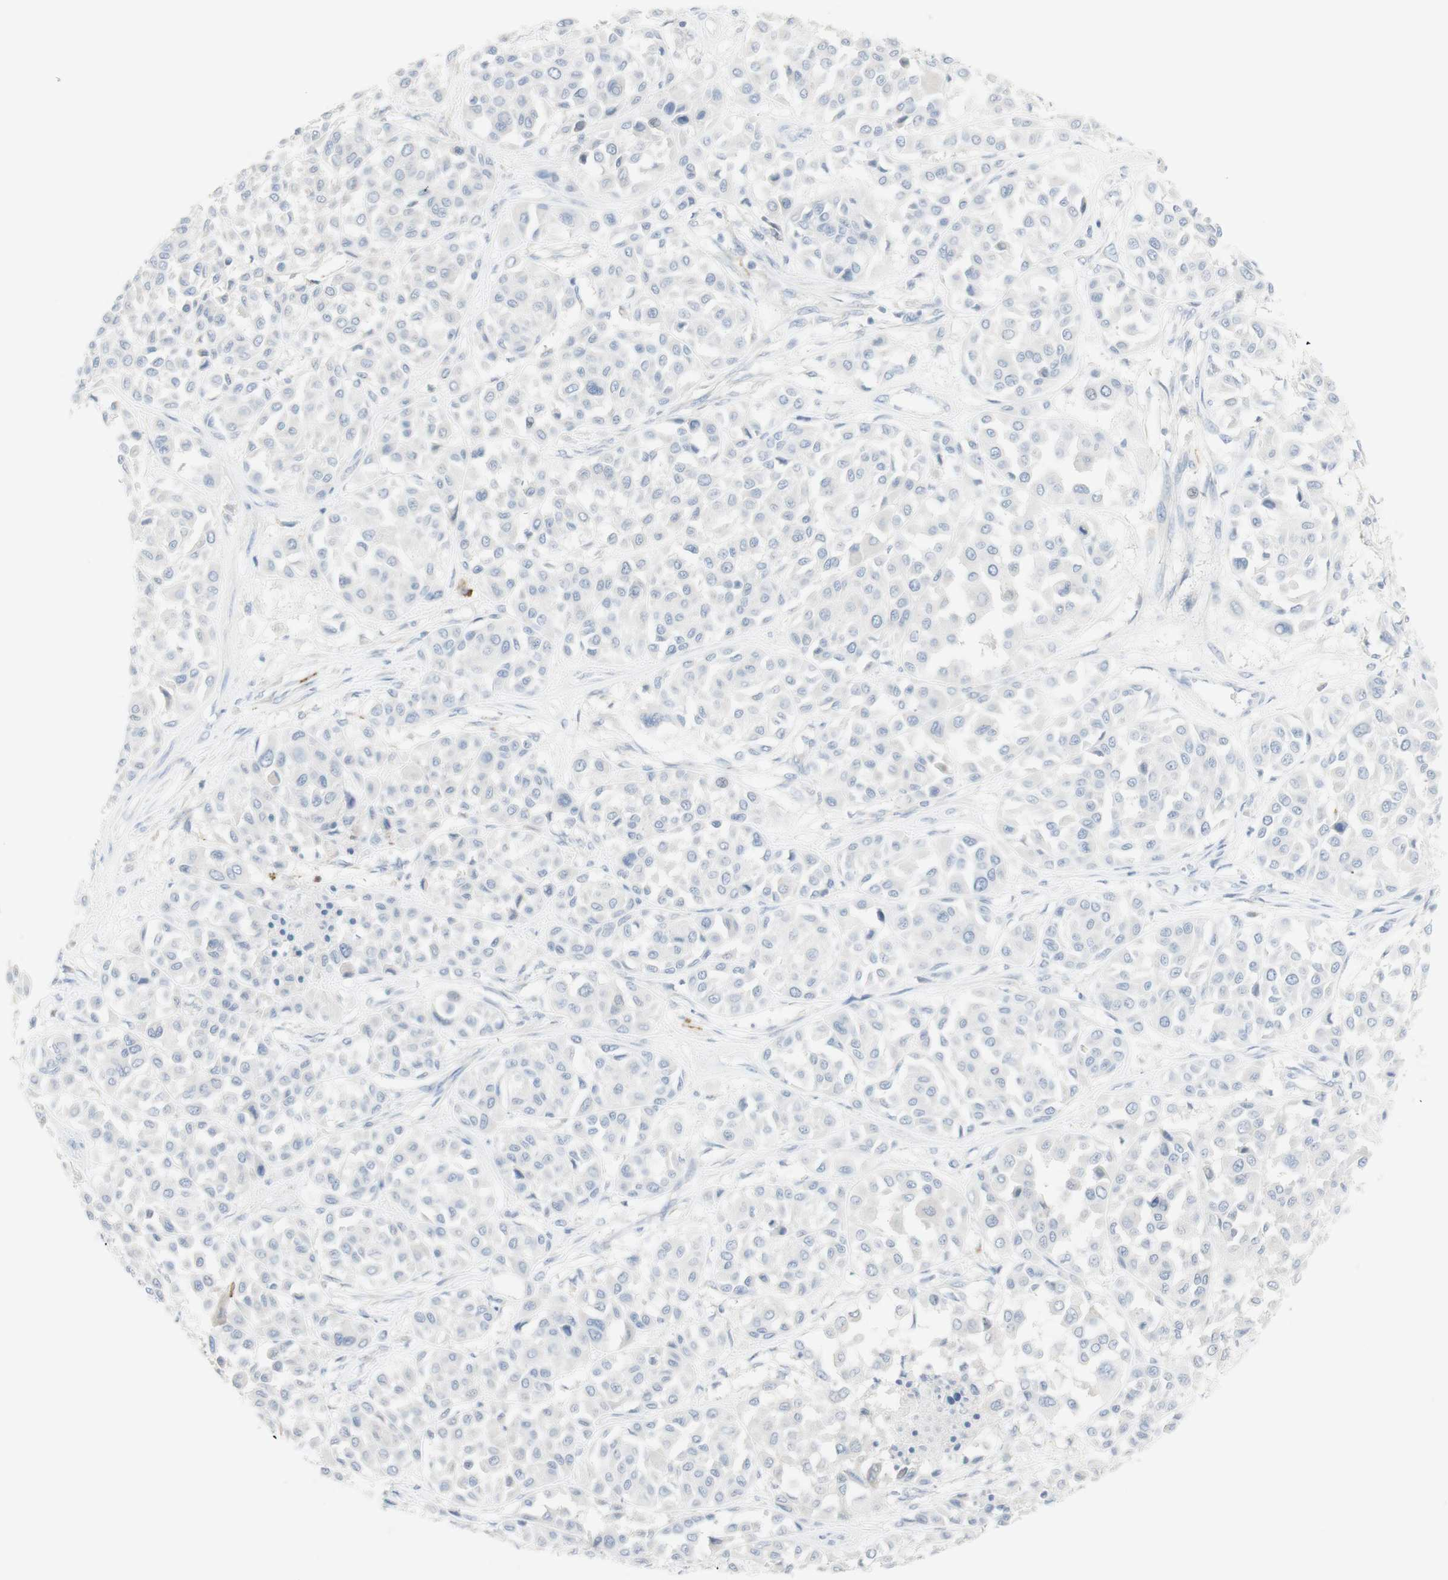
{"staining": {"intensity": "negative", "quantity": "none", "location": "none"}, "tissue": "melanoma", "cell_type": "Tumor cells", "image_type": "cancer", "snomed": [{"axis": "morphology", "description": "Malignant melanoma, Metastatic site"}, {"axis": "topography", "description": "Soft tissue"}], "caption": "A photomicrograph of melanoma stained for a protein shows no brown staining in tumor cells.", "gene": "CD207", "patient": {"sex": "male", "age": 41}}